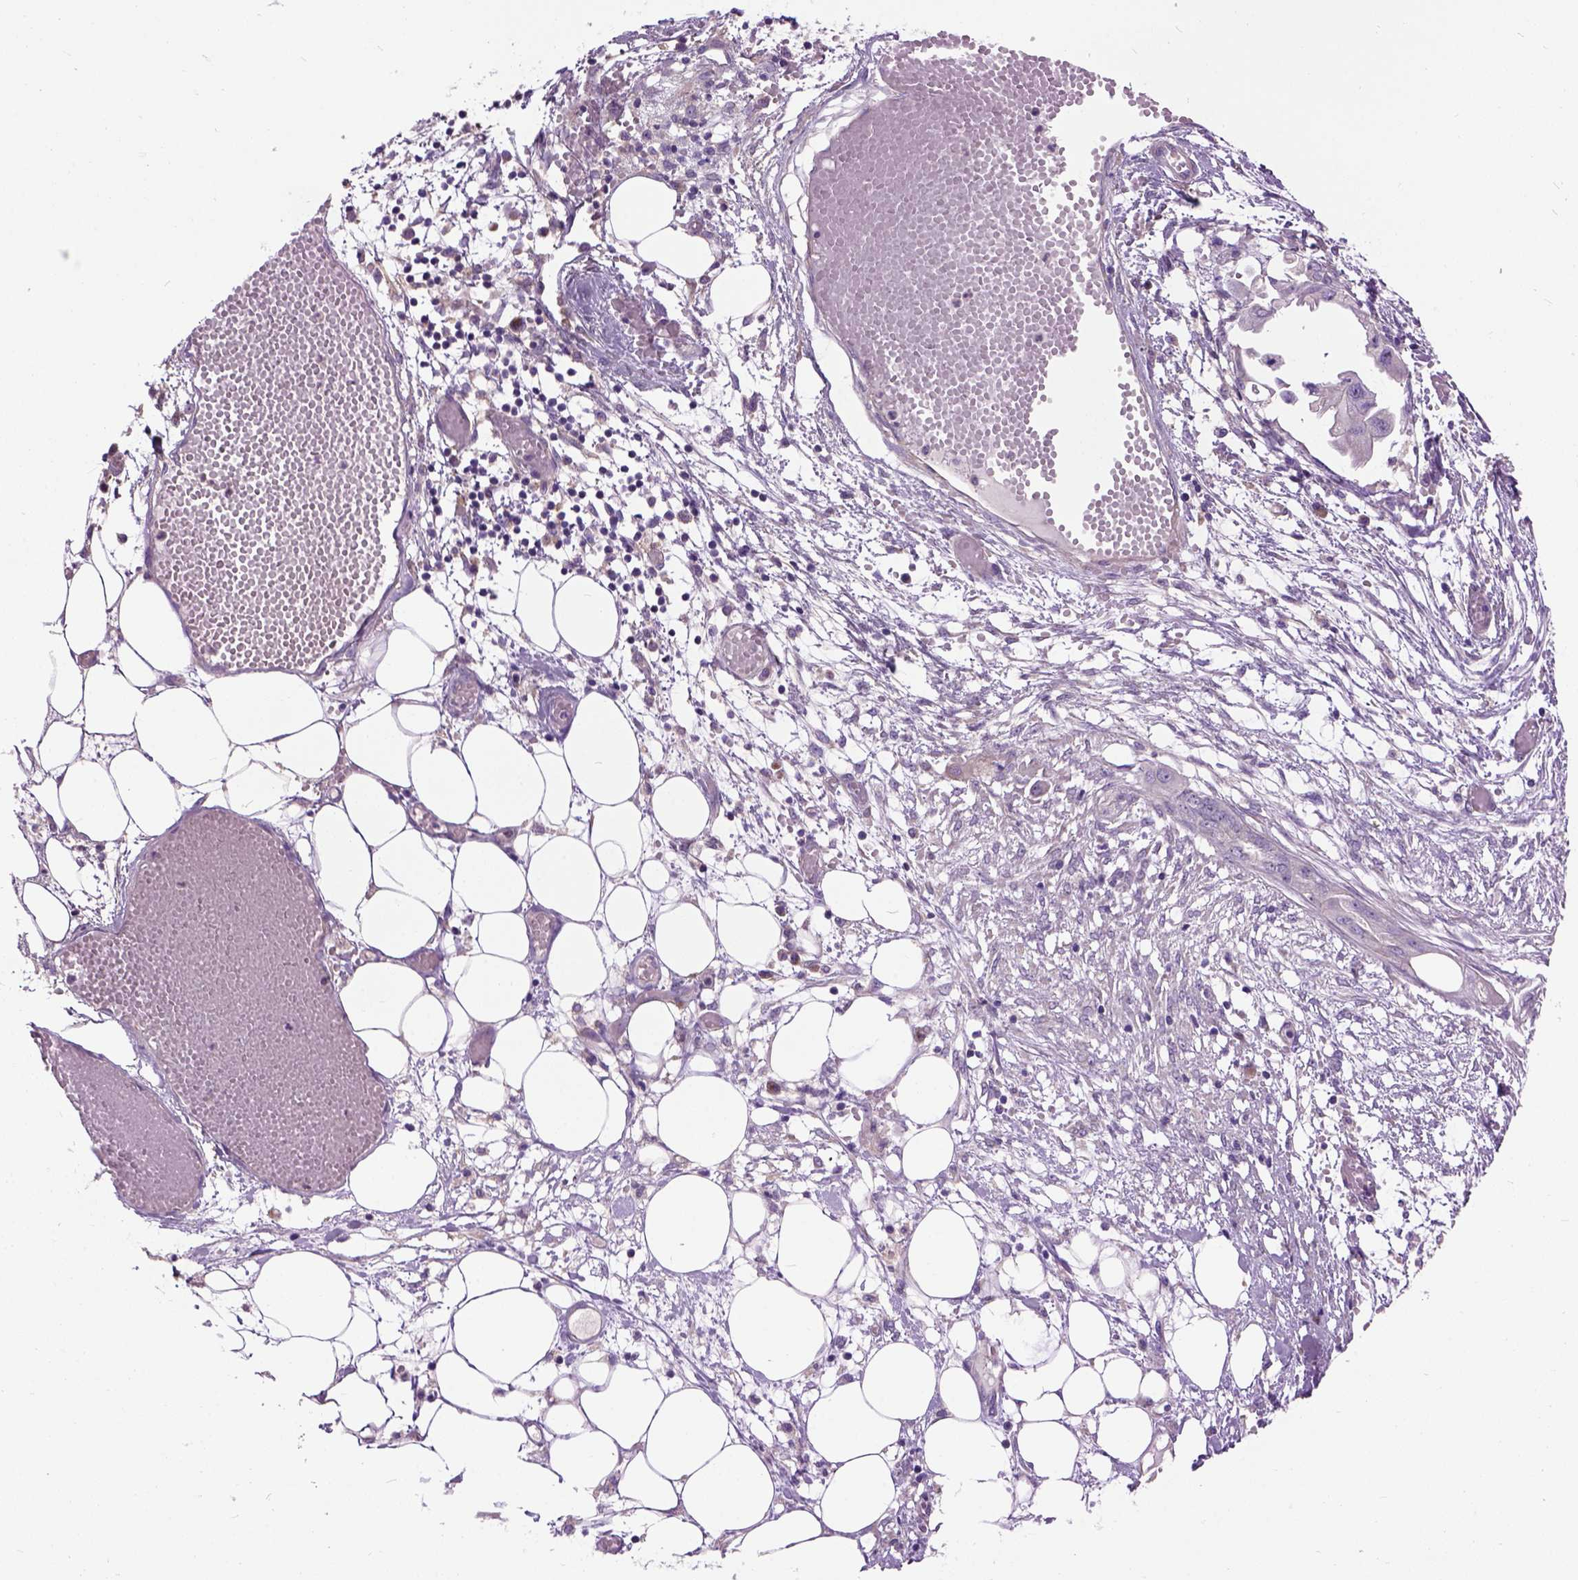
{"staining": {"intensity": "negative", "quantity": "none", "location": "none"}, "tissue": "endometrial cancer", "cell_type": "Tumor cells", "image_type": "cancer", "snomed": [{"axis": "morphology", "description": "Adenocarcinoma, NOS"}, {"axis": "morphology", "description": "Adenocarcinoma, metastatic, NOS"}, {"axis": "topography", "description": "Adipose tissue"}, {"axis": "topography", "description": "Endometrium"}], "caption": "Endometrial metastatic adenocarcinoma was stained to show a protein in brown. There is no significant expression in tumor cells.", "gene": "MAPT", "patient": {"sex": "female", "age": 67}}